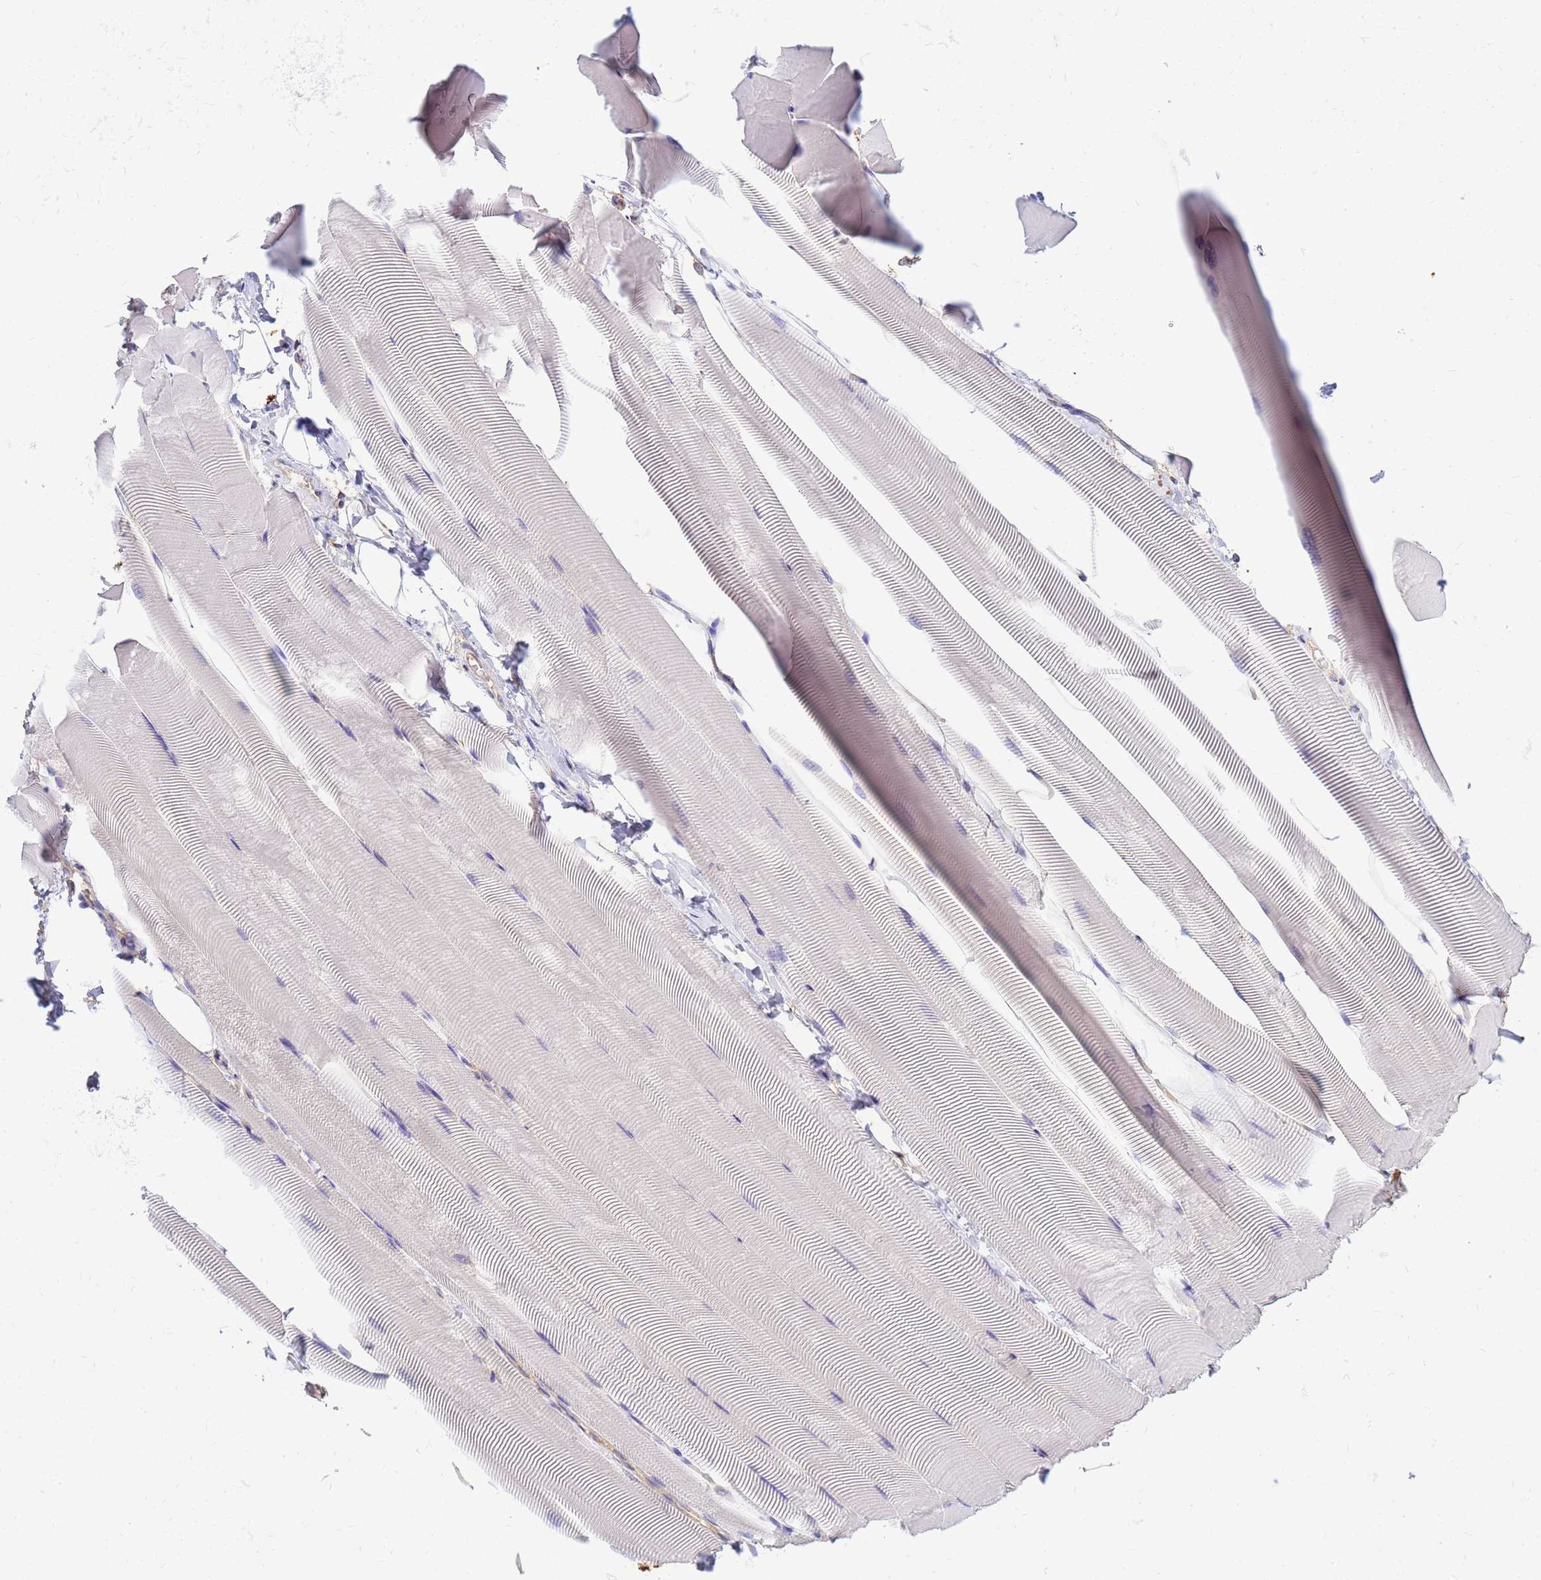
{"staining": {"intensity": "negative", "quantity": "none", "location": "none"}, "tissue": "skeletal muscle", "cell_type": "Myocytes", "image_type": "normal", "snomed": [{"axis": "morphology", "description": "Normal tissue, NOS"}, {"axis": "topography", "description": "Skeletal muscle"}], "caption": "DAB immunohistochemical staining of benign human skeletal muscle shows no significant staining in myocytes. Nuclei are stained in blue.", "gene": "ENSG00000198211", "patient": {"sex": "male", "age": 25}}